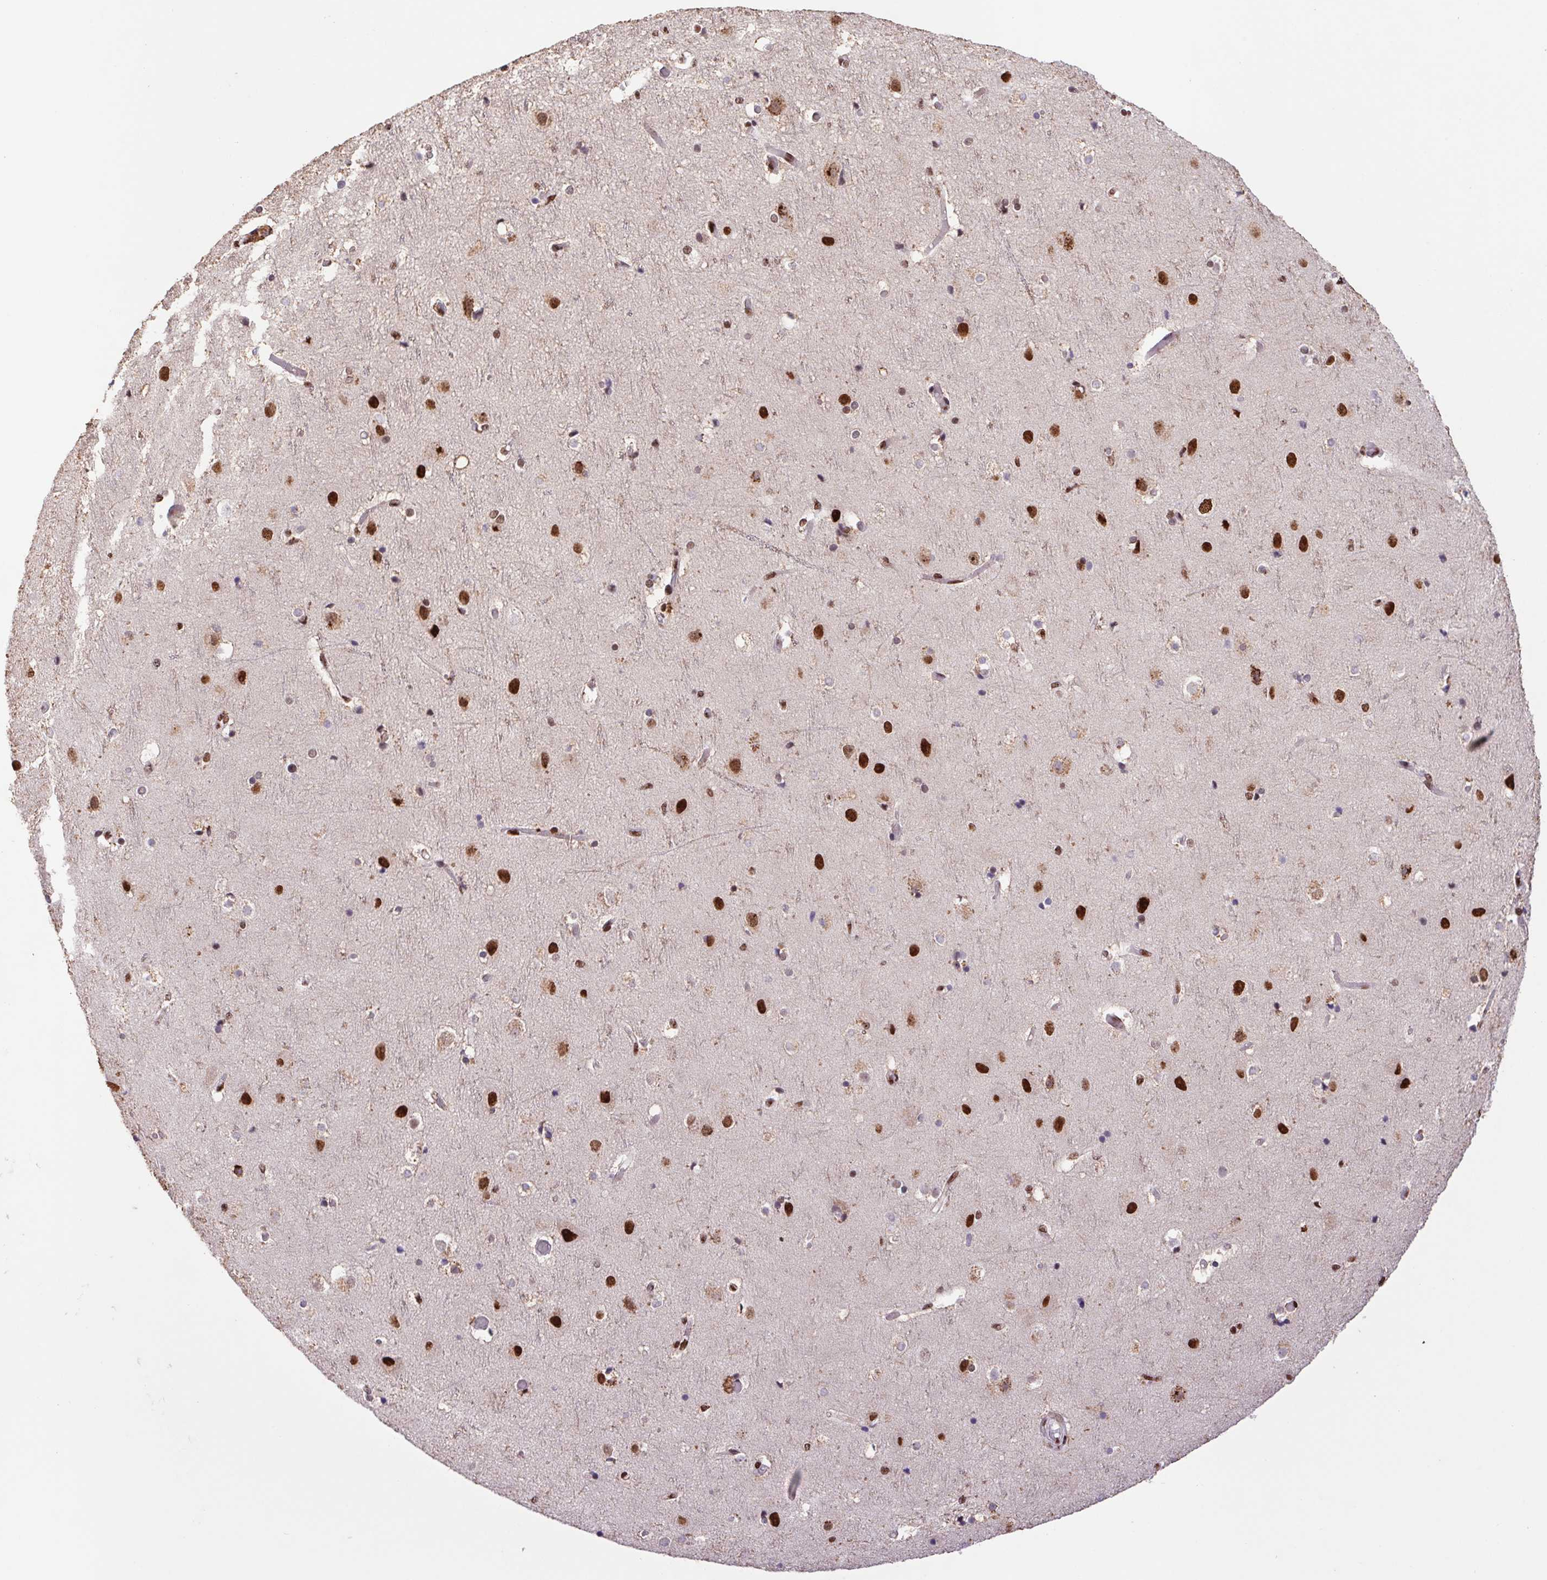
{"staining": {"intensity": "moderate", "quantity": ">75%", "location": "nuclear"}, "tissue": "cerebral cortex", "cell_type": "Endothelial cells", "image_type": "normal", "snomed": [{"axis": "morphology", "description": "Normal tissue, NOS"}, {"axis": "topography", "description": "Cerebral cortex"}], "caption": "Brown immunohistochemical staining in benign cerebral cortex reveals moderate nuclear expression in approximately >75% of endothelial cells.", "gene": "LDLRAD4", "patient": {"sex": "female", "age": 52}}